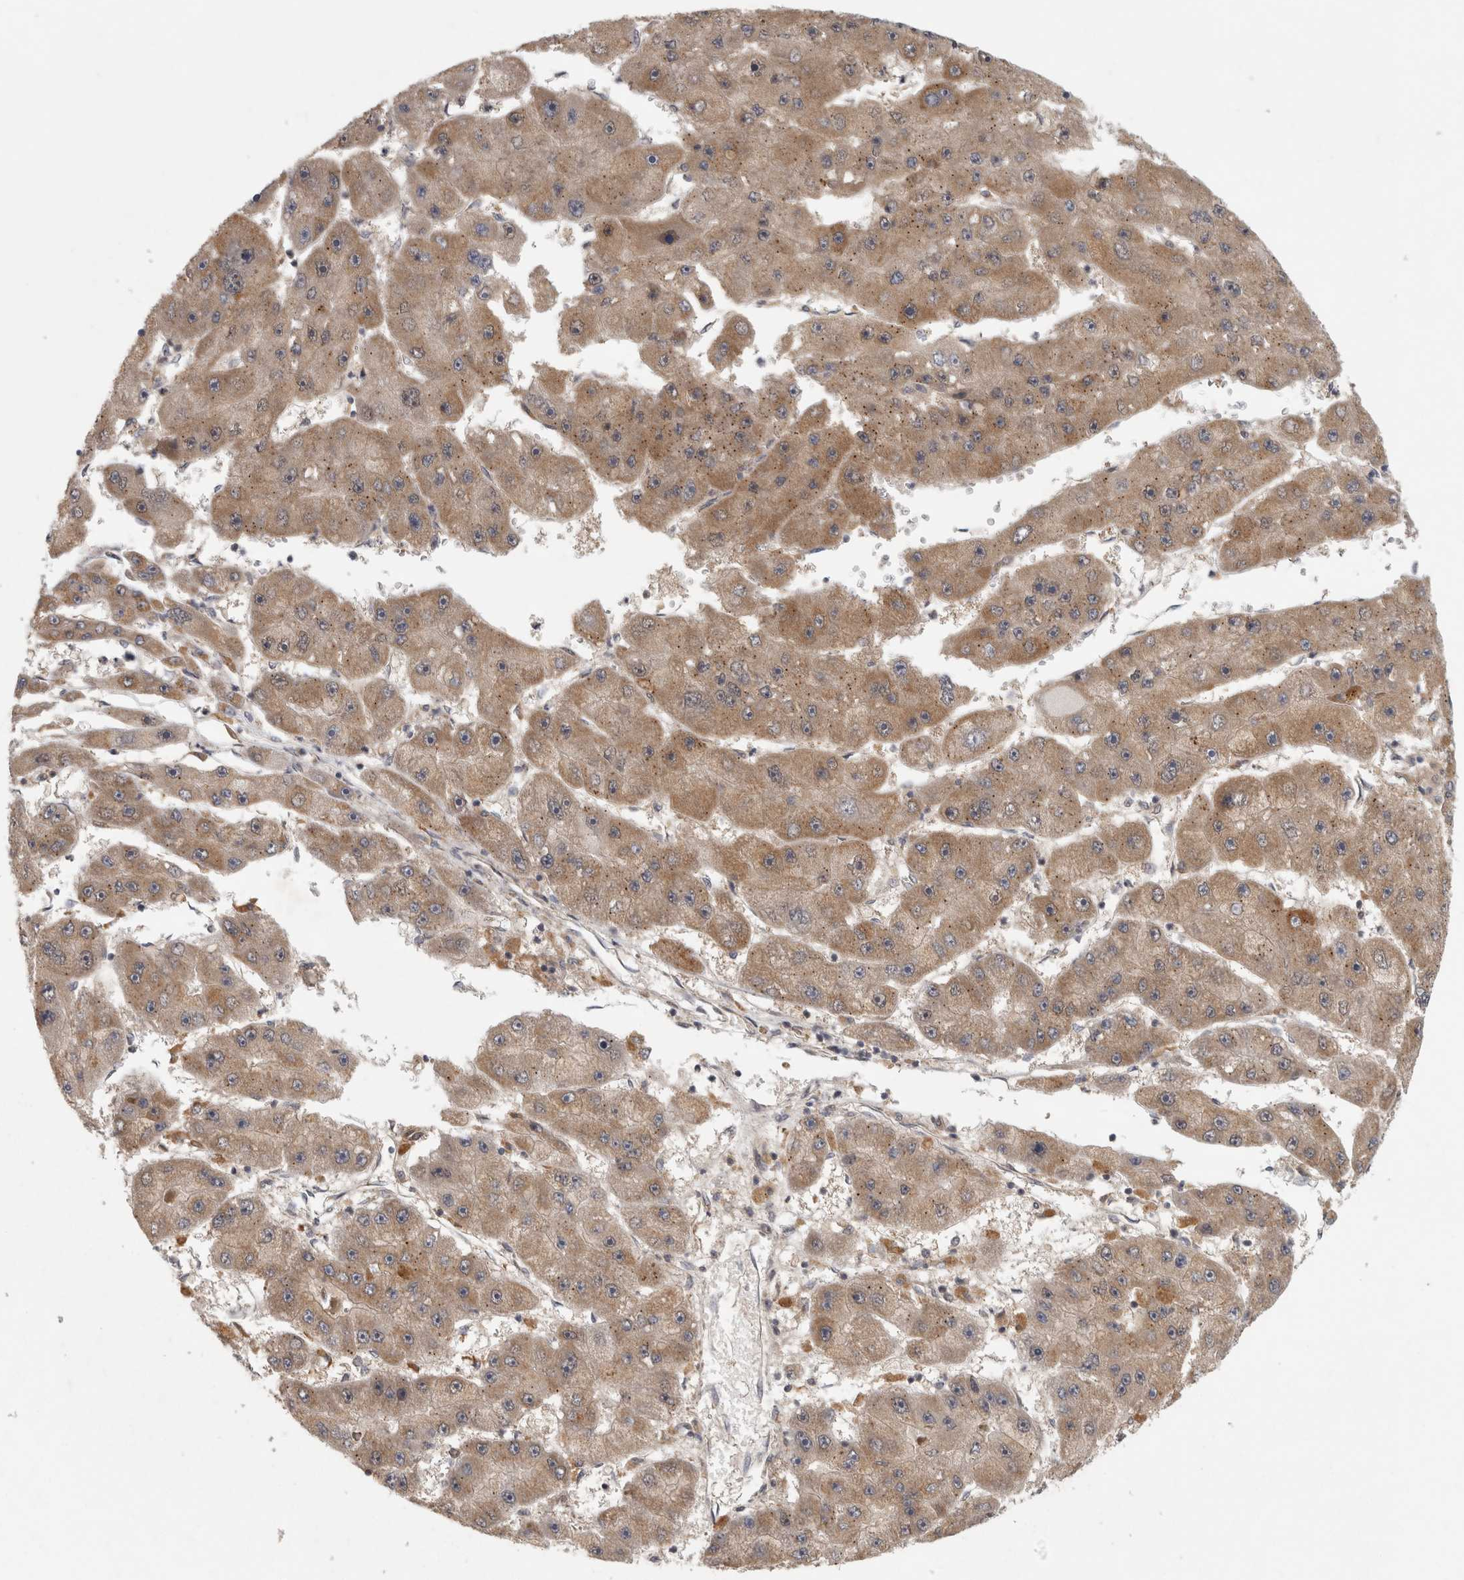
{"staining": {"intensity": "moderate", "quantity": ">75%", "location": "cytoplasmic/membranous"}, "tissue": "liver cancer", "cell_type": "Tumor cells", "image_type": "cancer", "snomed": [{"axis": "morphology", "description": "Carcinoma, Hepatocellular, NOS"}, {"axis": "topography", "description": "Liver"}], "caption": "Hepatocellular carcinoma (liver) stained for a protein exhibits moderate cytoplasmic/membranous positivity in tumor cells.", "gene": "KDM8", "patient": {"sex": "female", "age": 61}}